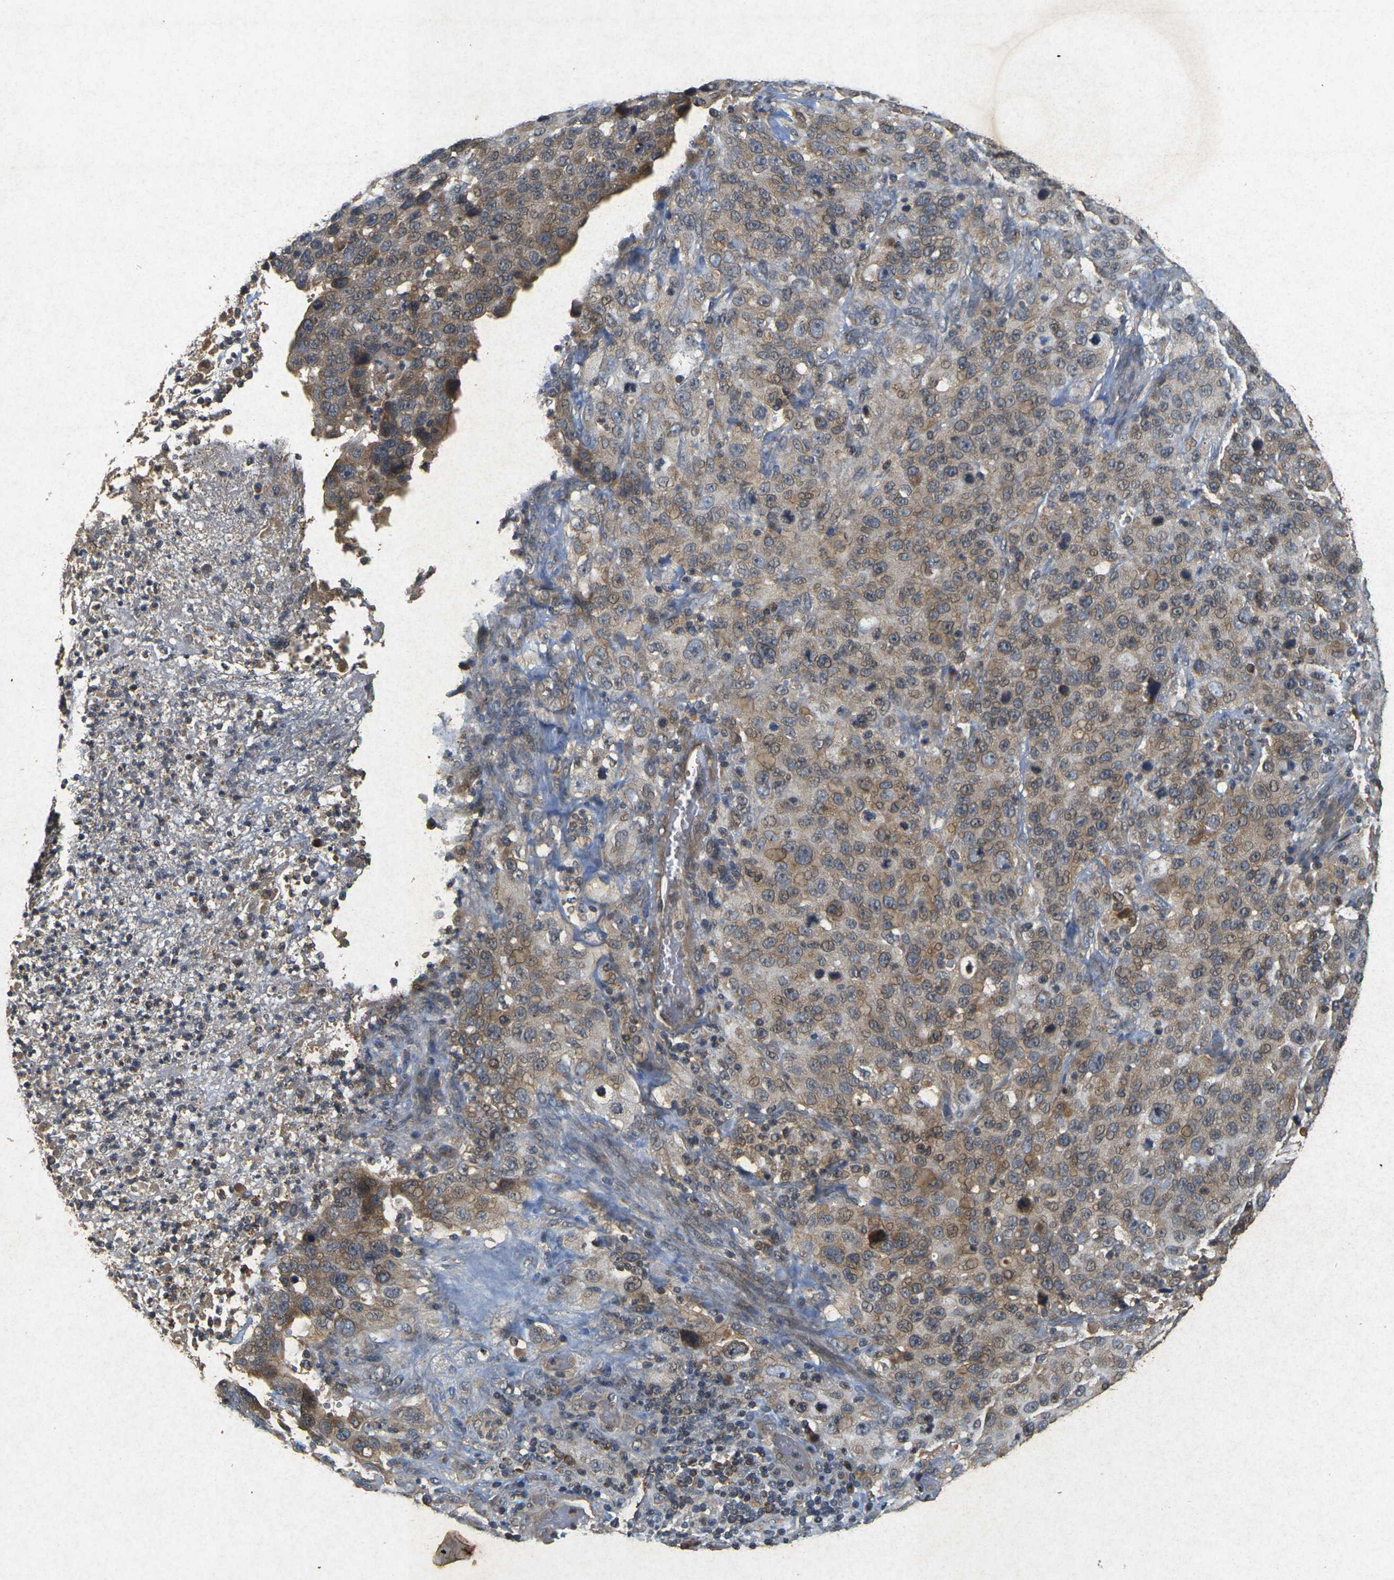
{"staining": {"intensity": "weak", "quantity": ">75%", "location": "cytoplasmic/membranous"}, "tissue": "stomach cancer", "cell_type": "Tumor cells", "image_type": "cancer", "snomed": [{"axis": "morphology", "description": "Normal tissue, NOS"}, {"axis": "morphology", "description": "Adenocarcinoma, NOS"}, {"axis": "topography", "description": "Stomach"}], "caption": "Immunohistochemistry of stomach adenocarcinoma shows low levels of weak cytoplasmic/membranous positivity in about >75% of tumor cells.", "gene": "ERN1", "patient": {"sex": "male", "age": 48}}